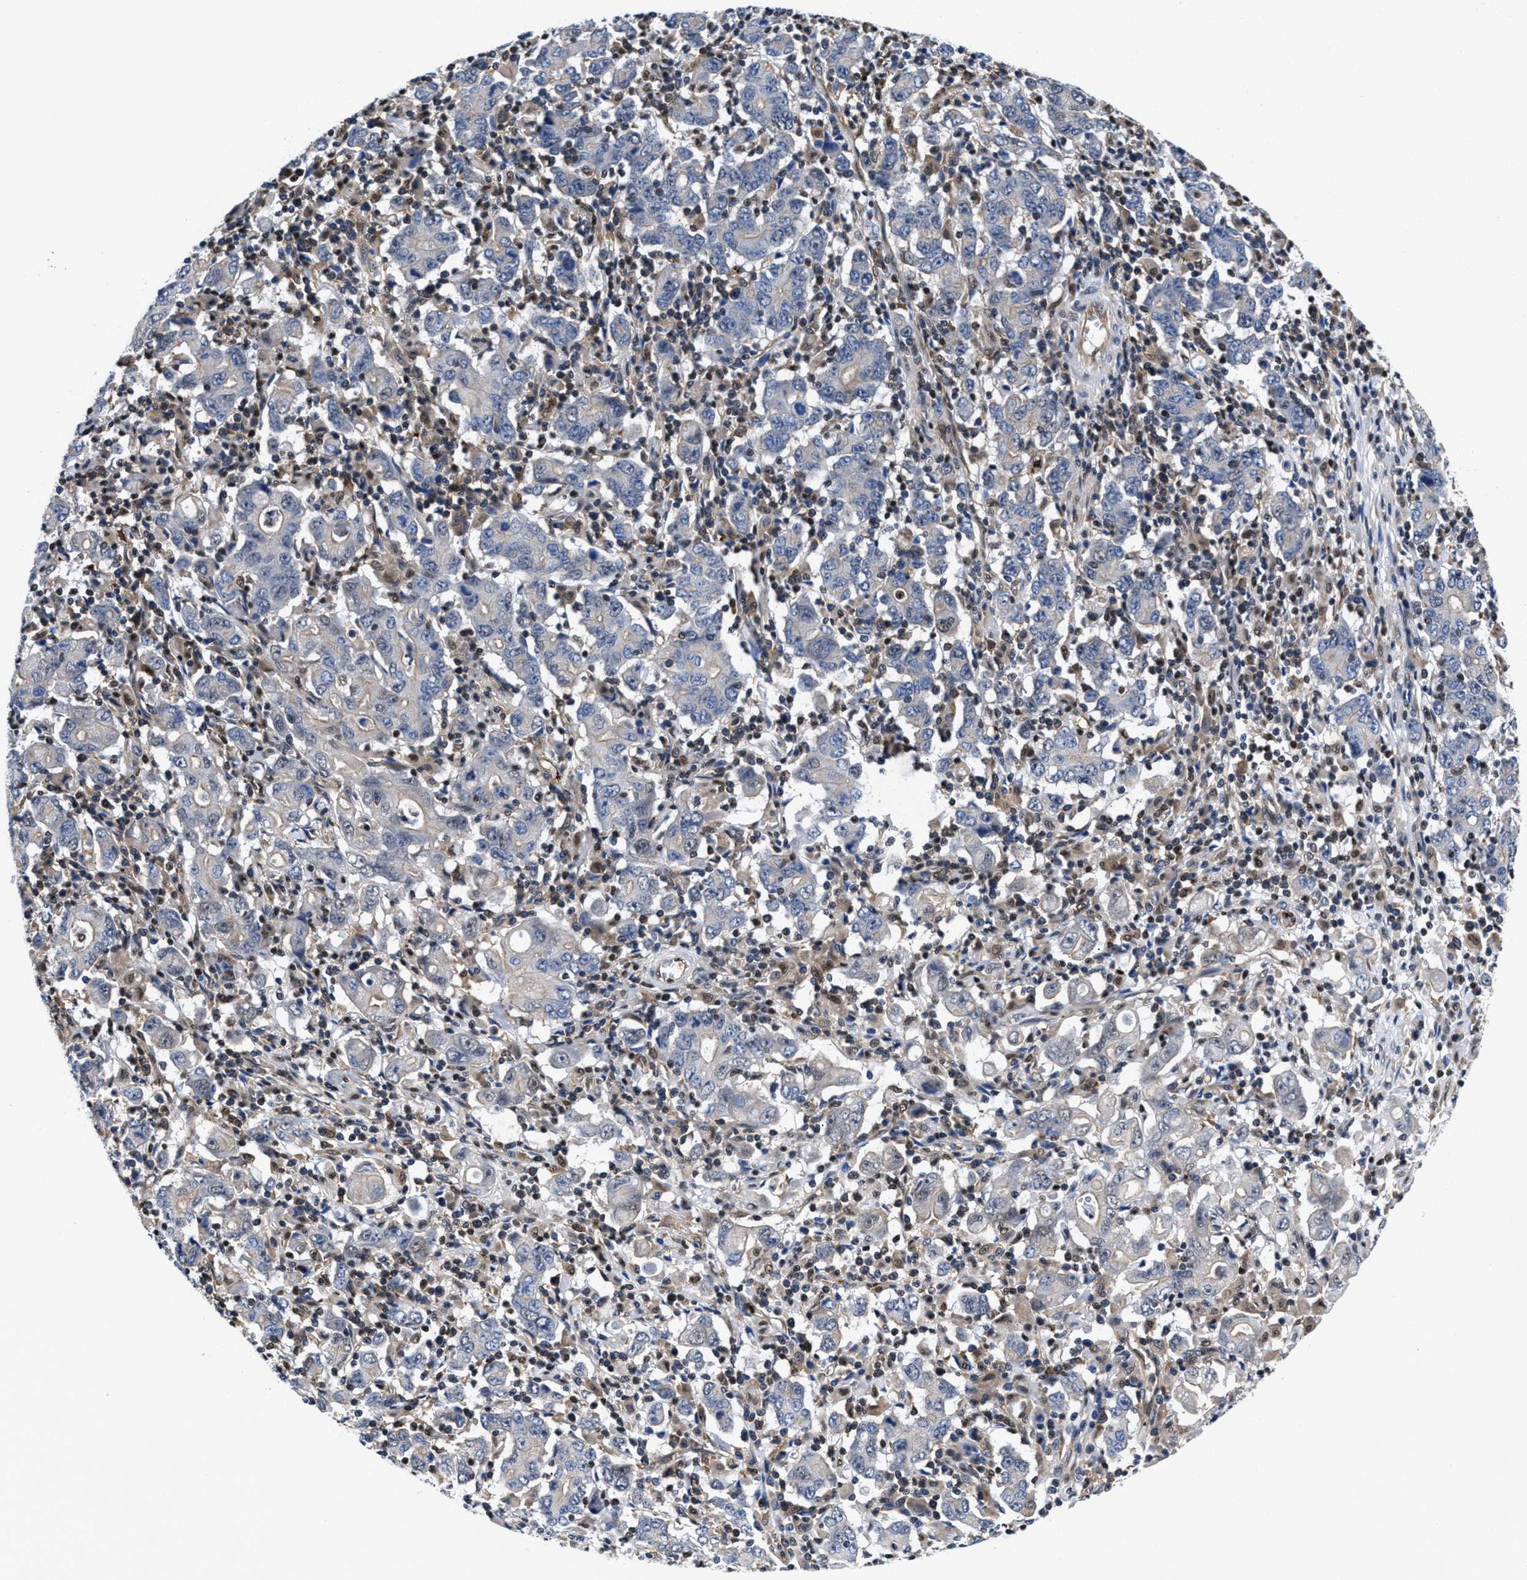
{"staining": {"intensity": "negative", "quantity": "none", "location": "none"}, "tissue": "stomach cancer", "cell_type": "Tumor cells", "image_type": "cancer", "snomed": [{"axis": "morphology", "description": "Adenocarcinoma, NOS"}, {"axis": "topography", "description": "Stomach, upper"}], "caption": "Immunohistochemistry micrograph of stomach adenocarcinoma stained for a protein (brown), which shows no expression in tumor cells. (Stains: DAB immunohistochemistry (IHC) with hematoxylin counter stain, Microscopy: brightfield microscopy at high magnification).", "gene": "ACLY", "patient": {"sex": "male", "age": 69}}